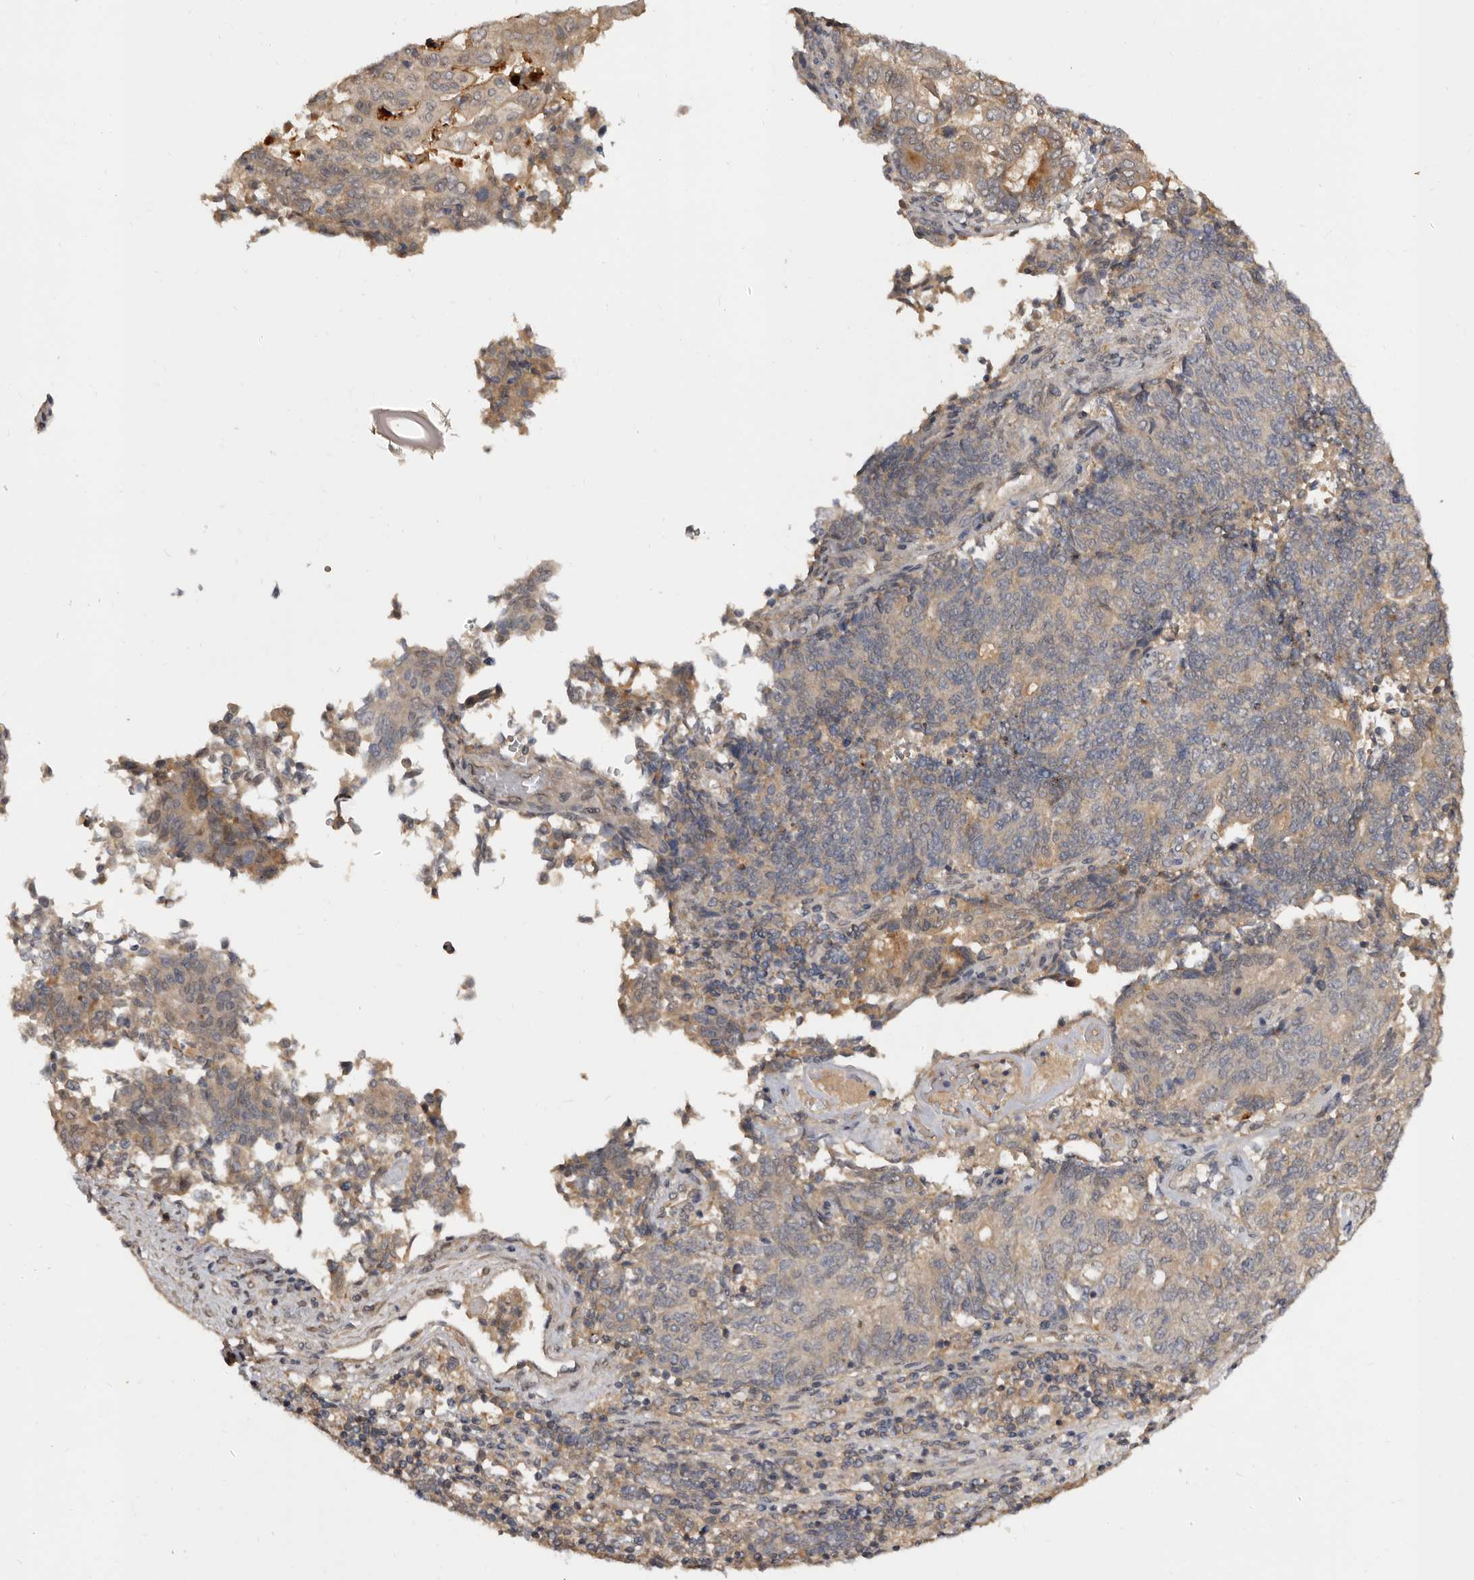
{"staining": {"intensity": "weak", "quantity": "25%-75%", "location": "cytoplasmic/membranous"}, "tissue": "endometrial cancer", "cell_type": "Tumor cells", "image_type": "cancer", "snomed": [{"axis": "morphology", "description": "Adenocarcinoma, NOS"}, {"axis": "topography", "description": "Endometrium"}], "caption": "Adenocarcinoma (endometrial) tissue demonstrates weak cytoplasmic/membranous positivity in about 25%-75% of tumor cells (DAB (3,3'-diaminobenzidine) IHC with brightfield microscopy, high magnification).", "gene": "INAVA", "patient": {"sex": "female", "age": 80}}